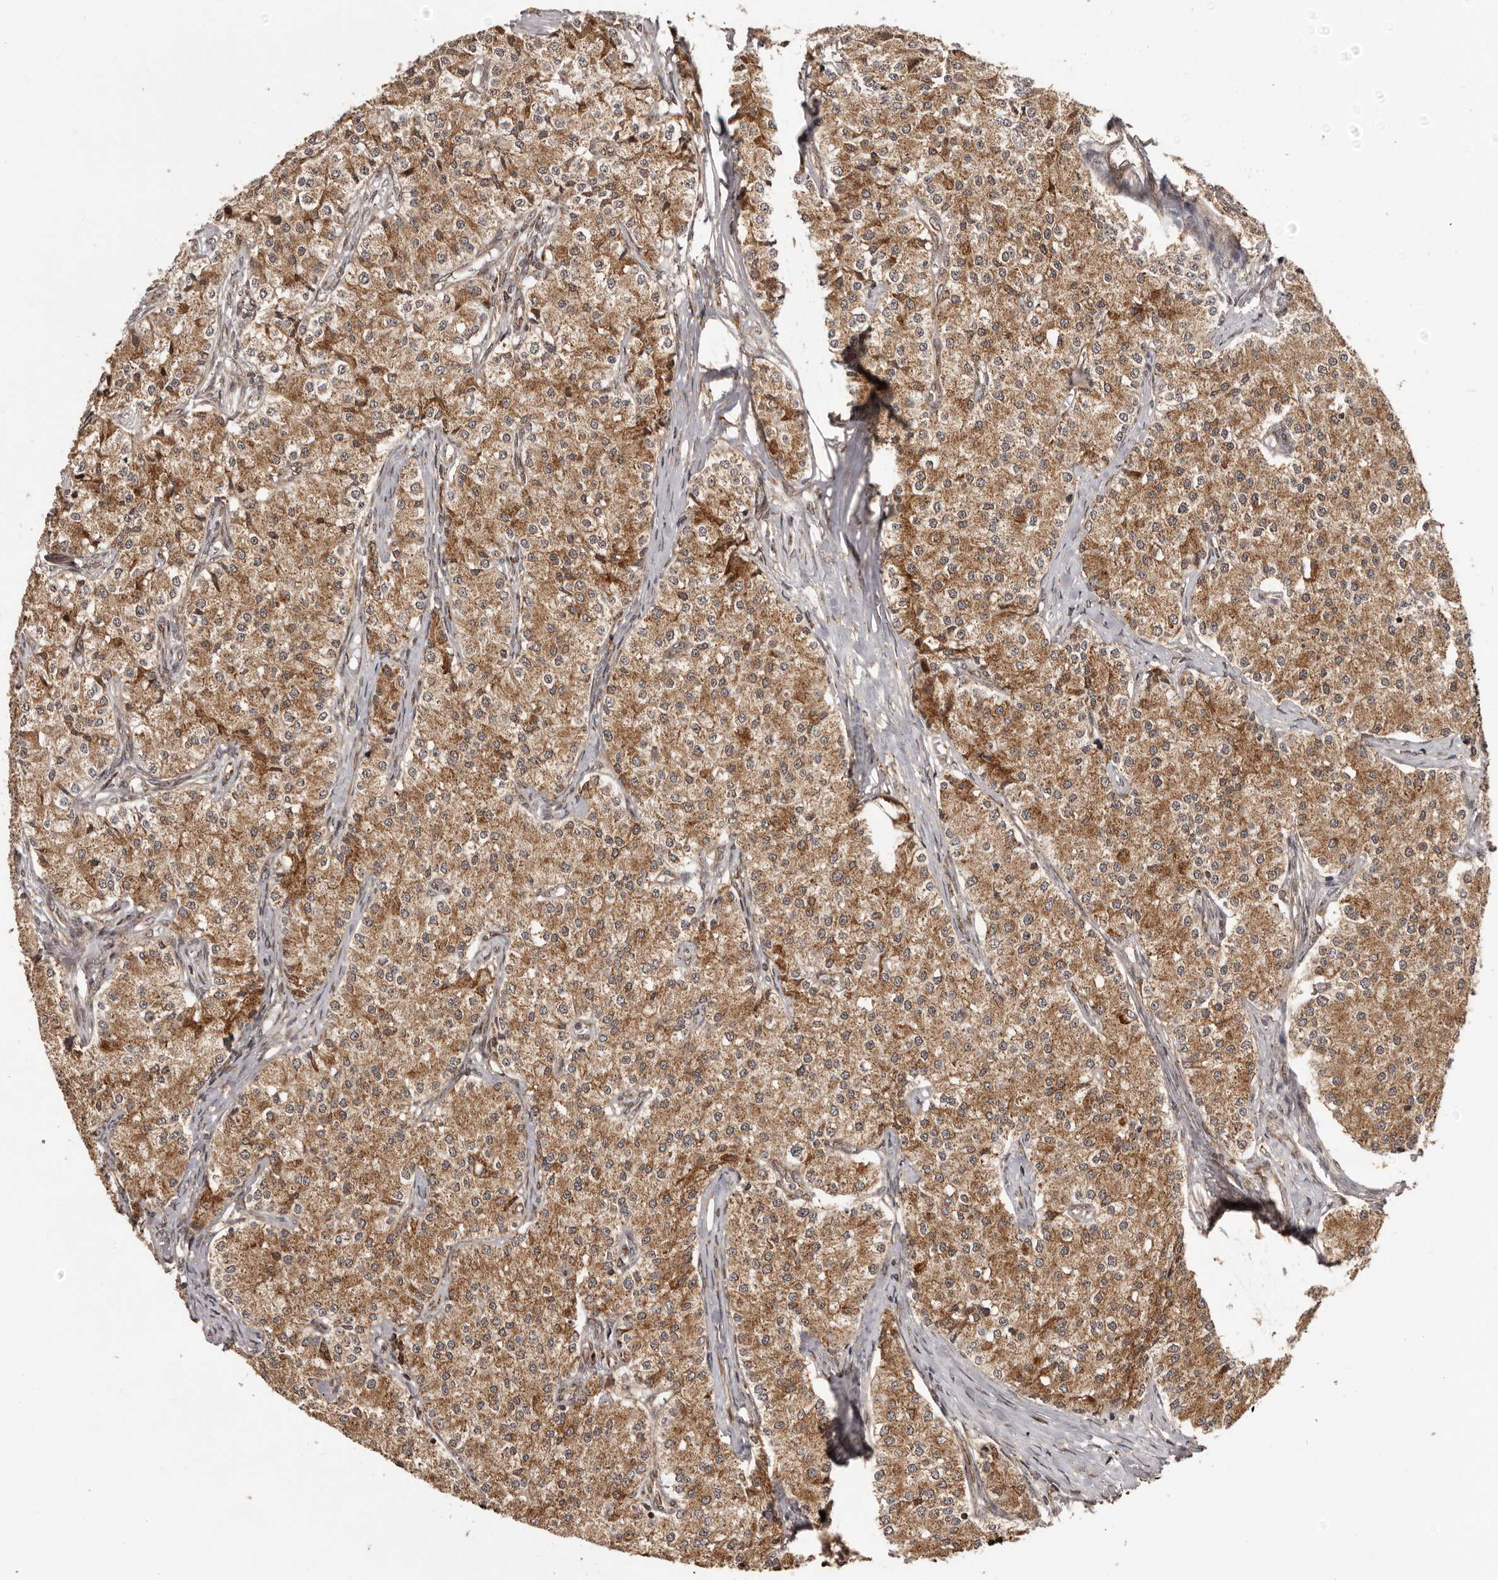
{"staining": {"intensity": "moderate", "quantity": ">75%", "location": "cytoplasmic/membranous"}, "tissue": "carcinoid", "cell_type": "Tumor cells", "image_type": "cancer", "snomed": [{"axis": "morphology", "description": "Carcinoid, malignant, NOS"}, {"axis": "topography", "description": "Colon"}], "caption": "Immunohistochemical staining of human malignant carcinoid shows moderate cytoplasmic/membranous protein expression in about >75% of tumor cells.", "gene": "CHRM2", "patient": {"sex": "female", "age": 52}}